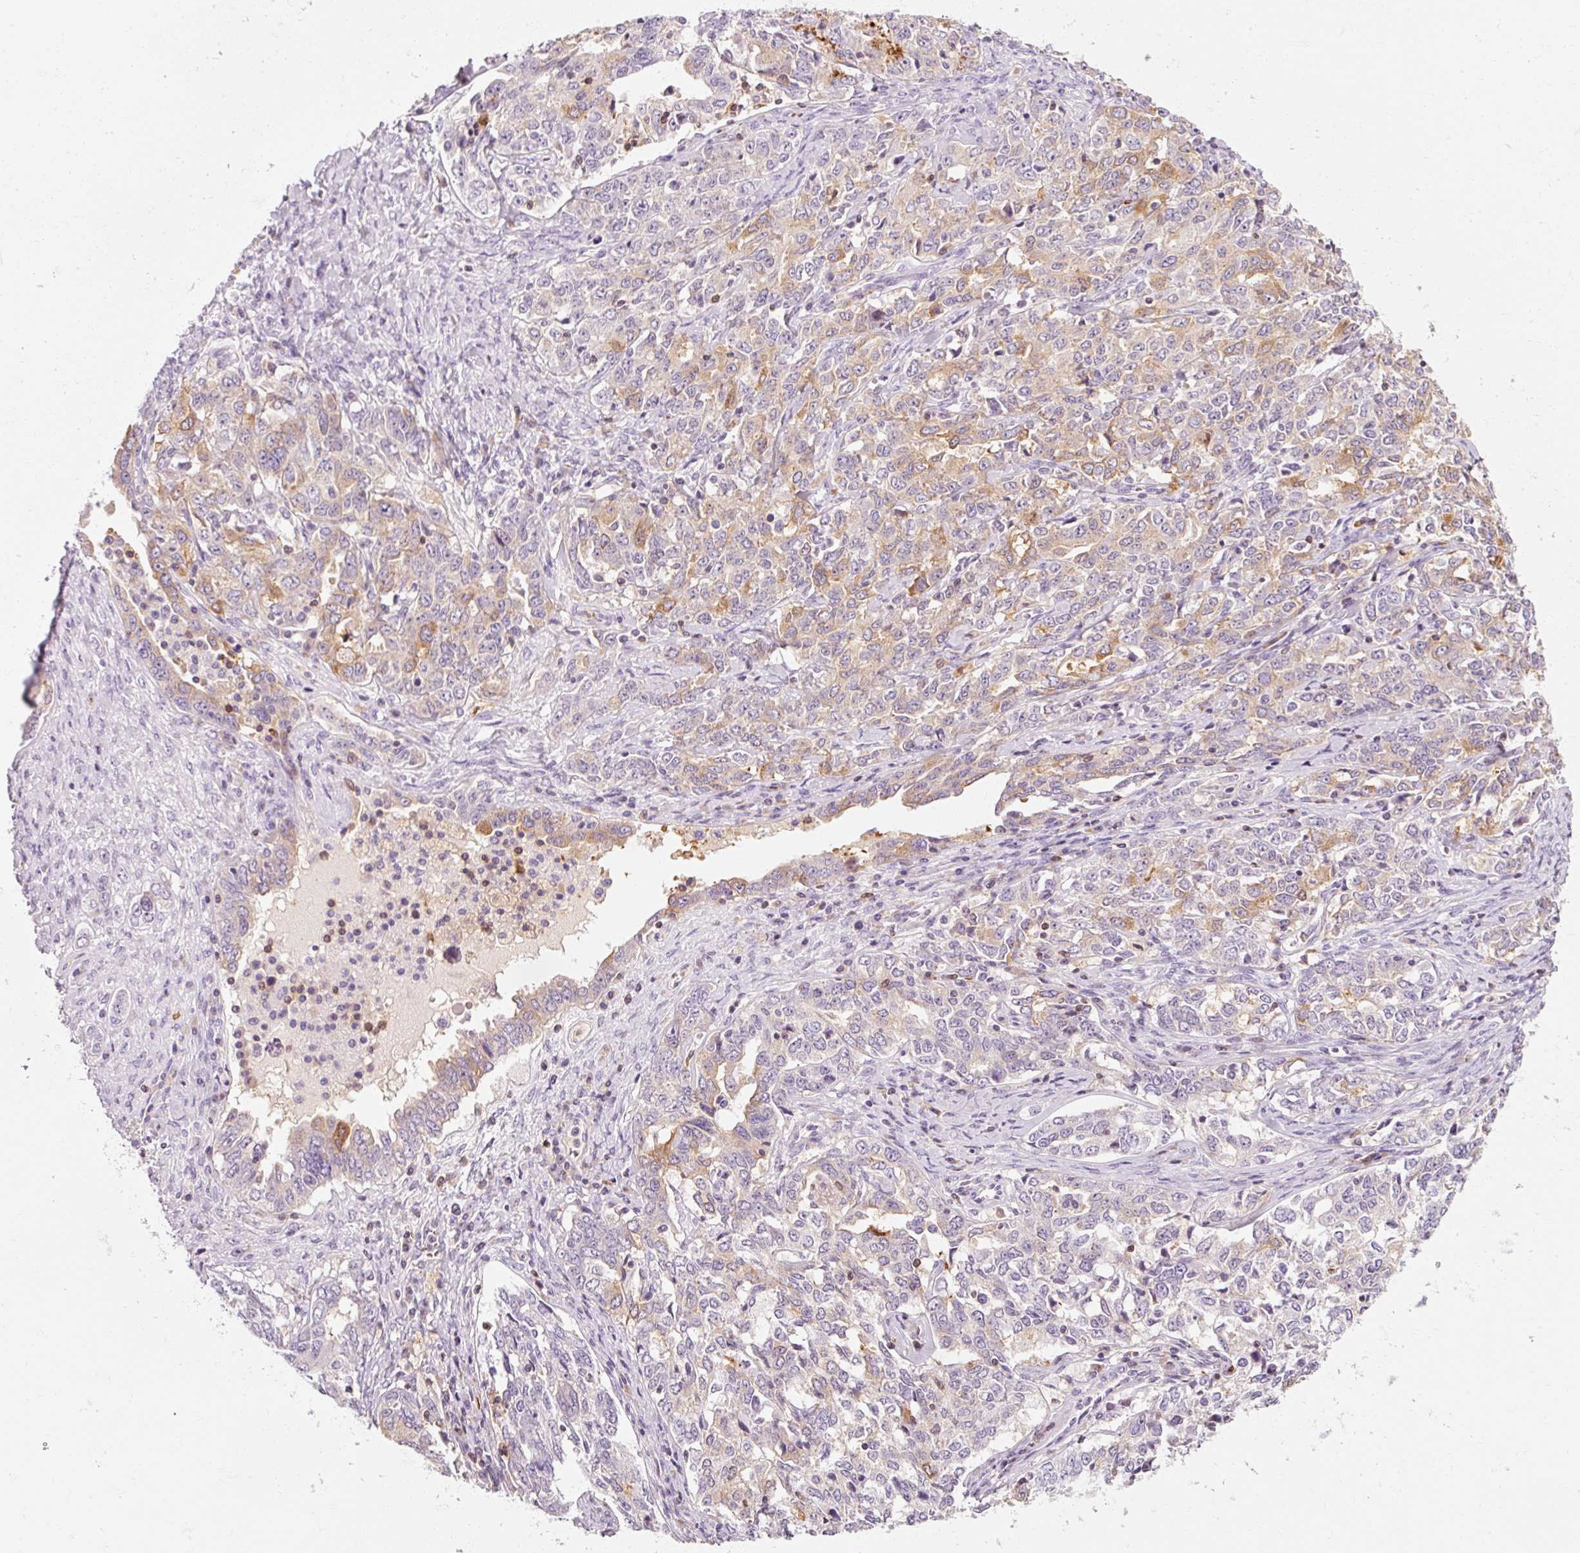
{"staining": {"intensity": "moderate", "quantity": "25%-75%", "location": "cytoplasmic/membranous"}, "tissue": "ovarian cancer", "cell_type": "Tumor cells", "image_type": "cancer", "snomed": [{"axis": "morphology", "description": "Carcinoma, endometroid"}, {"axis": "topography", "description": "Ovary"}], "caption": "Human endometroid carcinoma (ovarian) stained with a brown dye demonstrates moderate cytoplasmic/membranous positive positivity in about 25%-75% of tumor cells.", "gene": "OR8K1", "patient": {"sex": "female", "age": 62}}